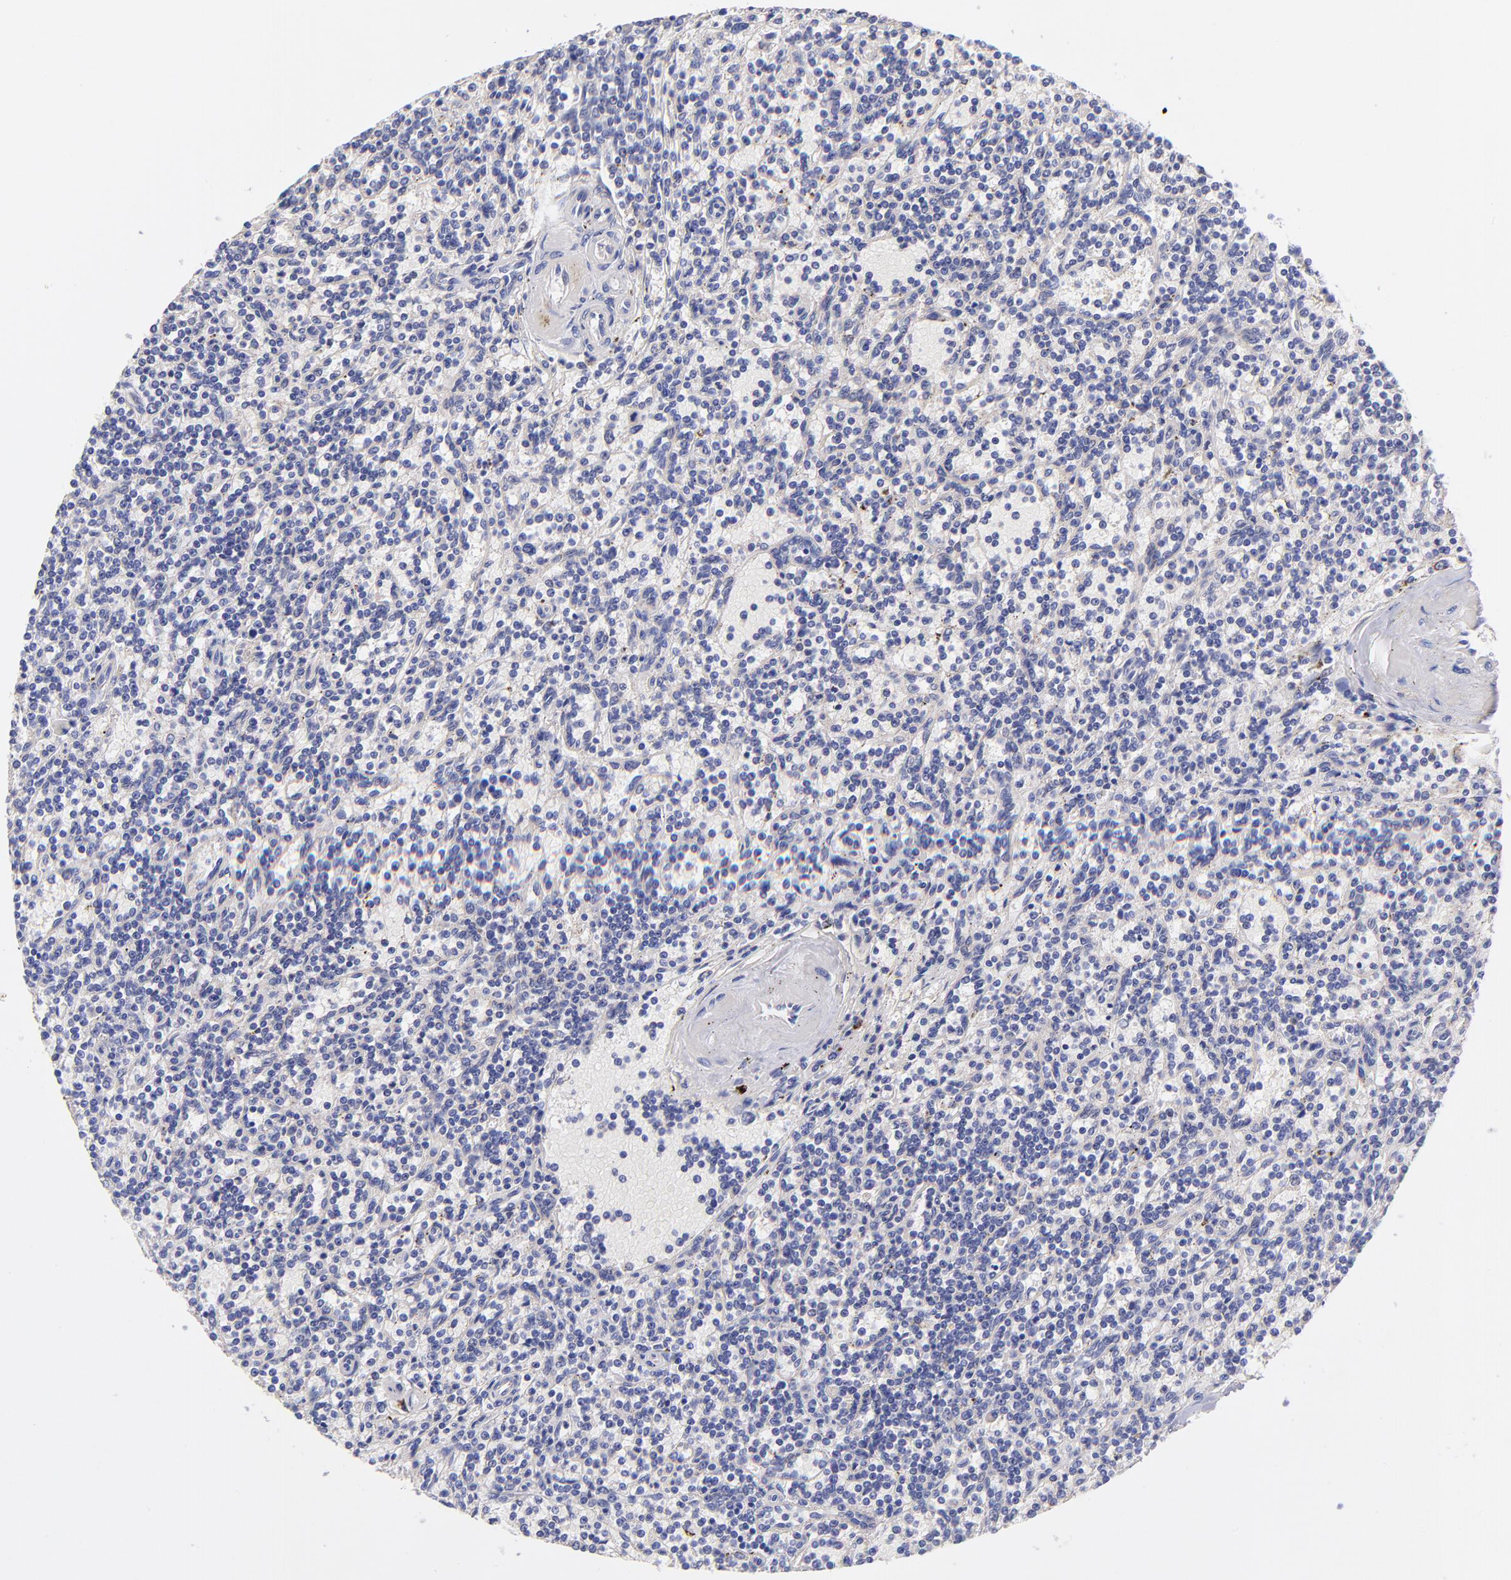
{"staining": {"intensity": "negative", "quantity": "none", "location": "none"}, "tissue": "lymphoma", "cell_type": "Tumor cells", "image_type": "cancer", "snomed": [{"axis": "morphology", "description": "Malignant lymphoma, non-Hodgkin's type, Low grade"}, {"axis": "topography", "description": "Spleen"}], "caption": "Immunohistochemical staining of lymphoma reveals no significant positivity in tumor cells. (DAB (3,3'-diaminobenzidine) immunohistochemistry, high magnification).", "gene": "PREX1", "patient": {"sex": "male", "age": 73}}